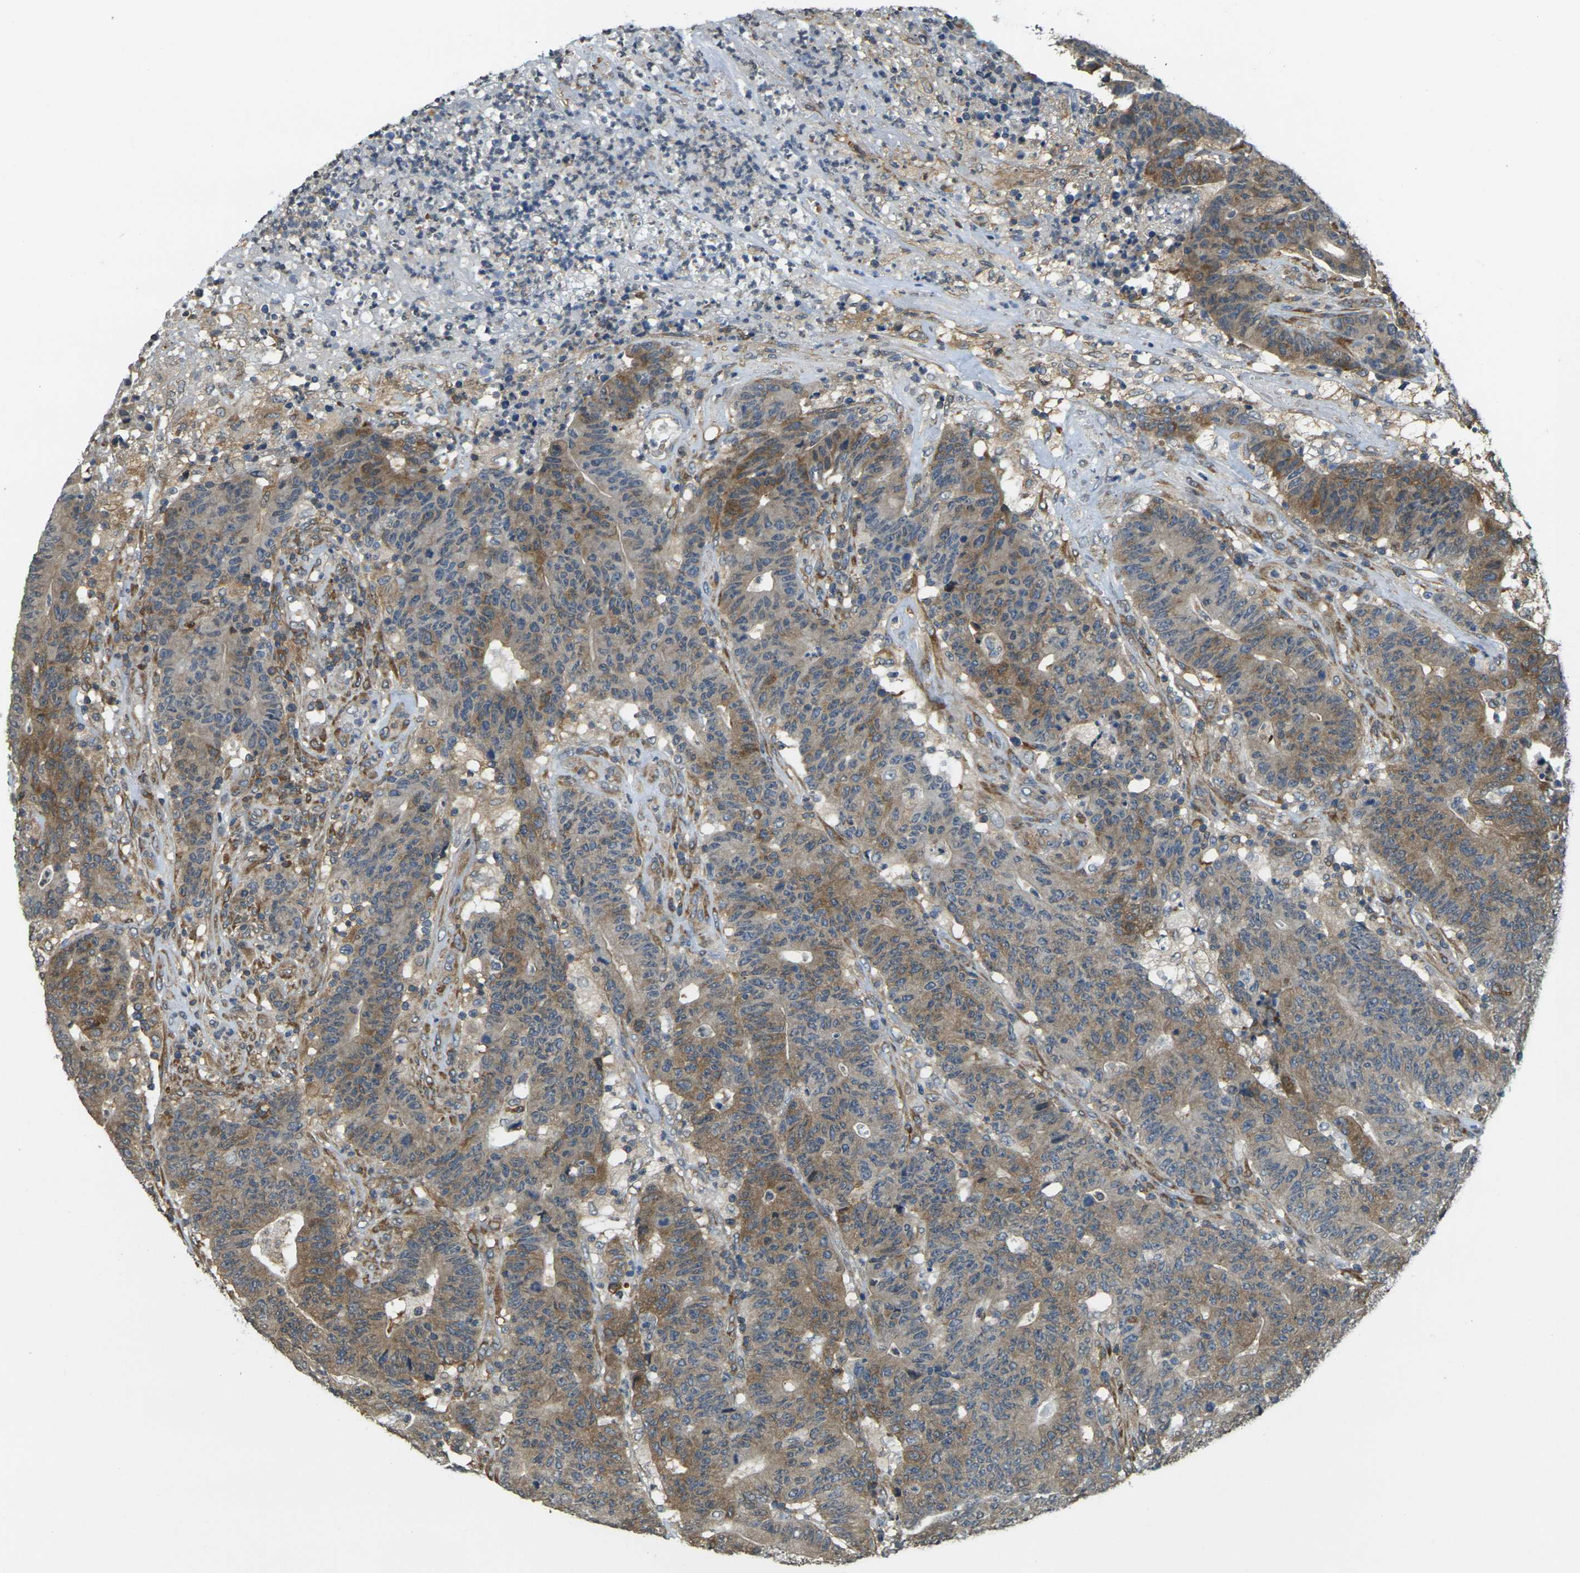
{"staining": {"intensity": "moderate", "quantity": "25%-75%", "location": "cytoplasmic/membranous"}, "tissue": "colorectal cancer", "cell_type": "Tumor cells", "image_type": "cancer", "snomed": [{"axis": "morphology", "description": "Normal tissue, NOS"}, {"axis": "morphology", "description": "Adenocarcinoma, NOS"}, {"axis": "topography", "description": "Colon"}], "caption": "Protein analysis of colorectal cancer tissue demonstrates moderate cytoplasmic/membranous staining in approximately 25%-75% of tumor cells.", "gene": "CAST", "patient": {"sex": "female", "age": 75}}